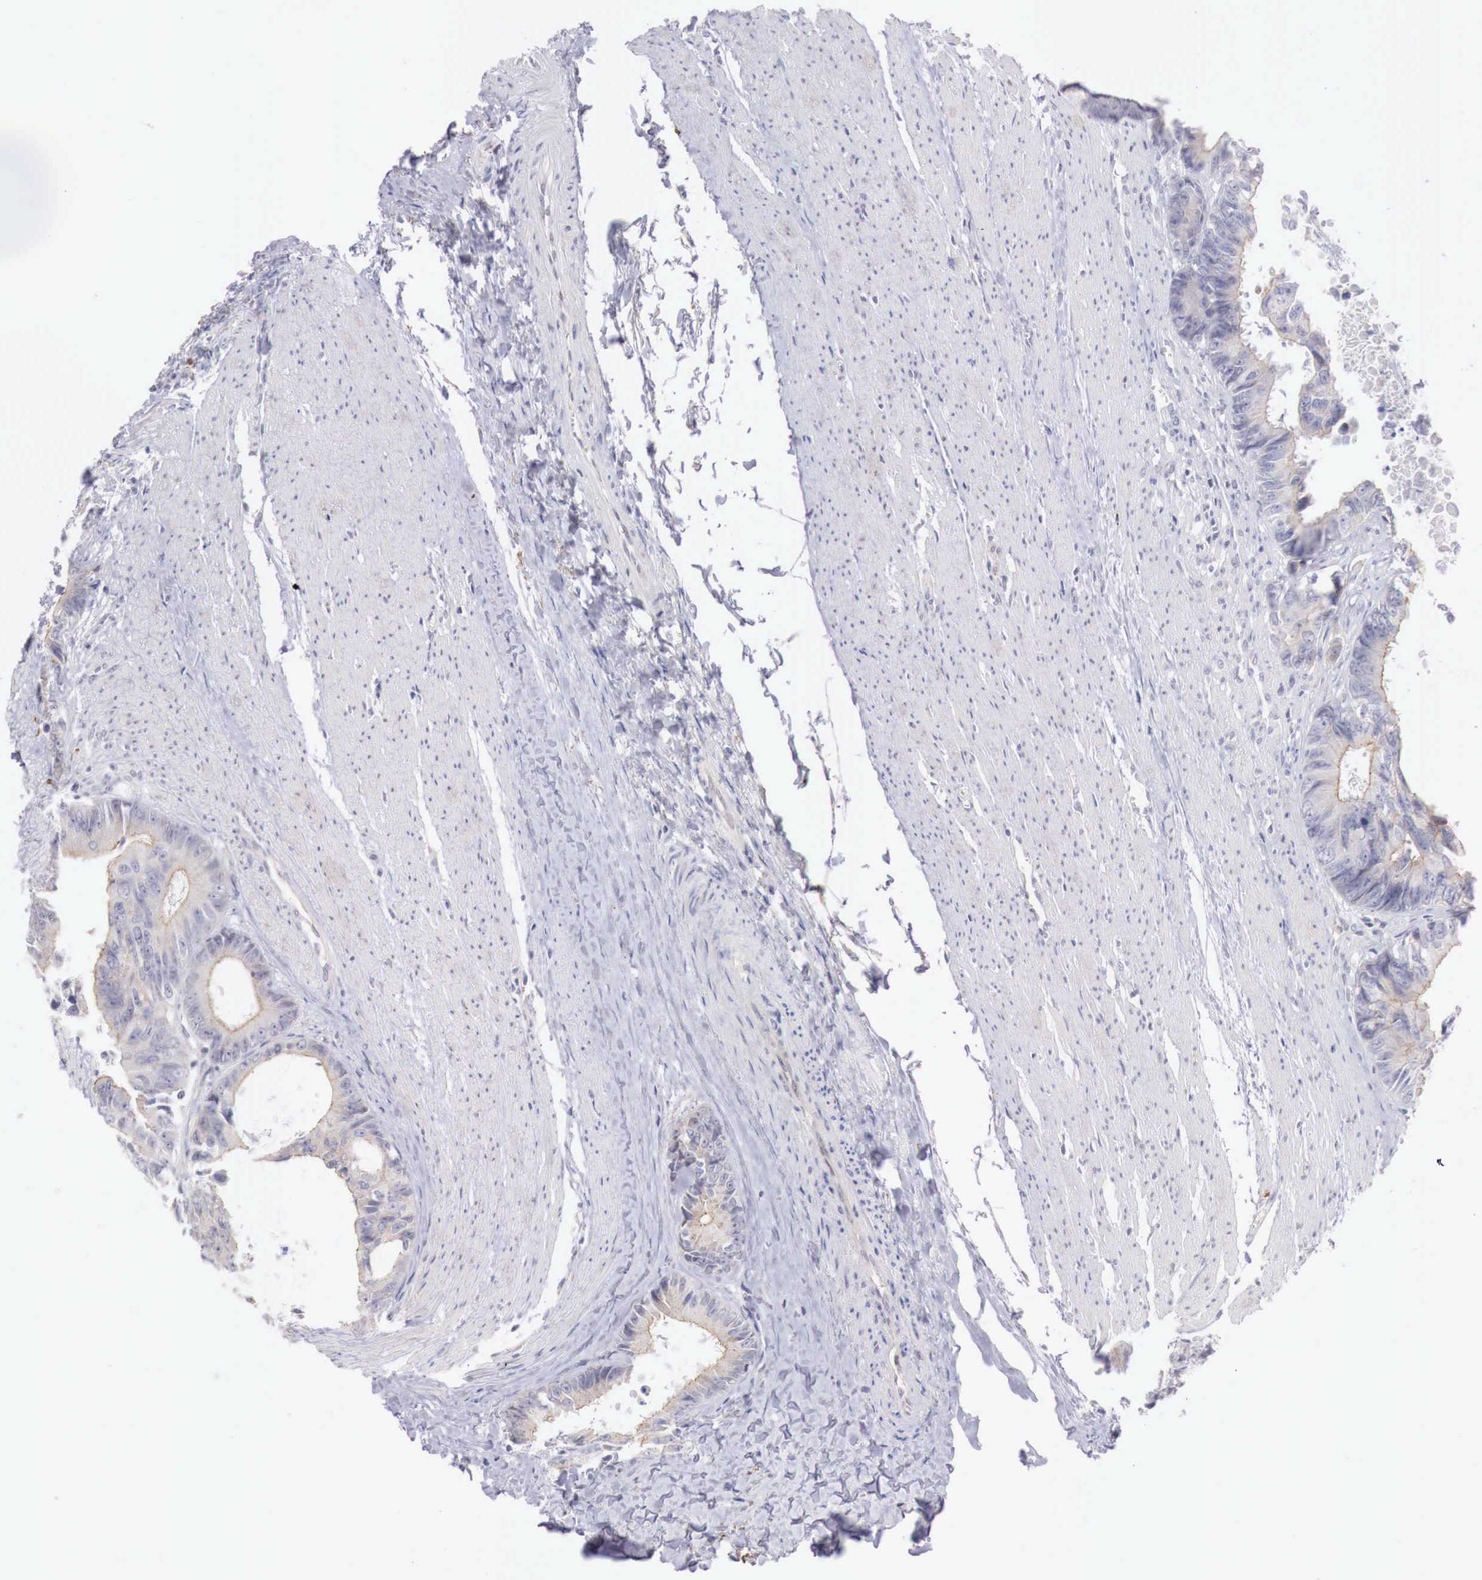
{"staining": {"intensity": "negative", "quantity": "none", "location": "none"}, "tissue": "colorectal cancer", "cell_type": "Tumor cells", "image_type": "cancer", "snomed": [{"axis": "morphology", "description": "Adenocarcinoma, NOS"}, {"axis": "topography", "description": "Rectum"}], "caption": "An IHC photomicrograph of colorectal cancer is shown. There is no staining in tumor cells of colorectal cancer. (DAB immunohistochemistry visualized using brightfield microscopy, high magnification).", "gene": "TRIM13", "patient": {"sex": "female", "age": 98}}